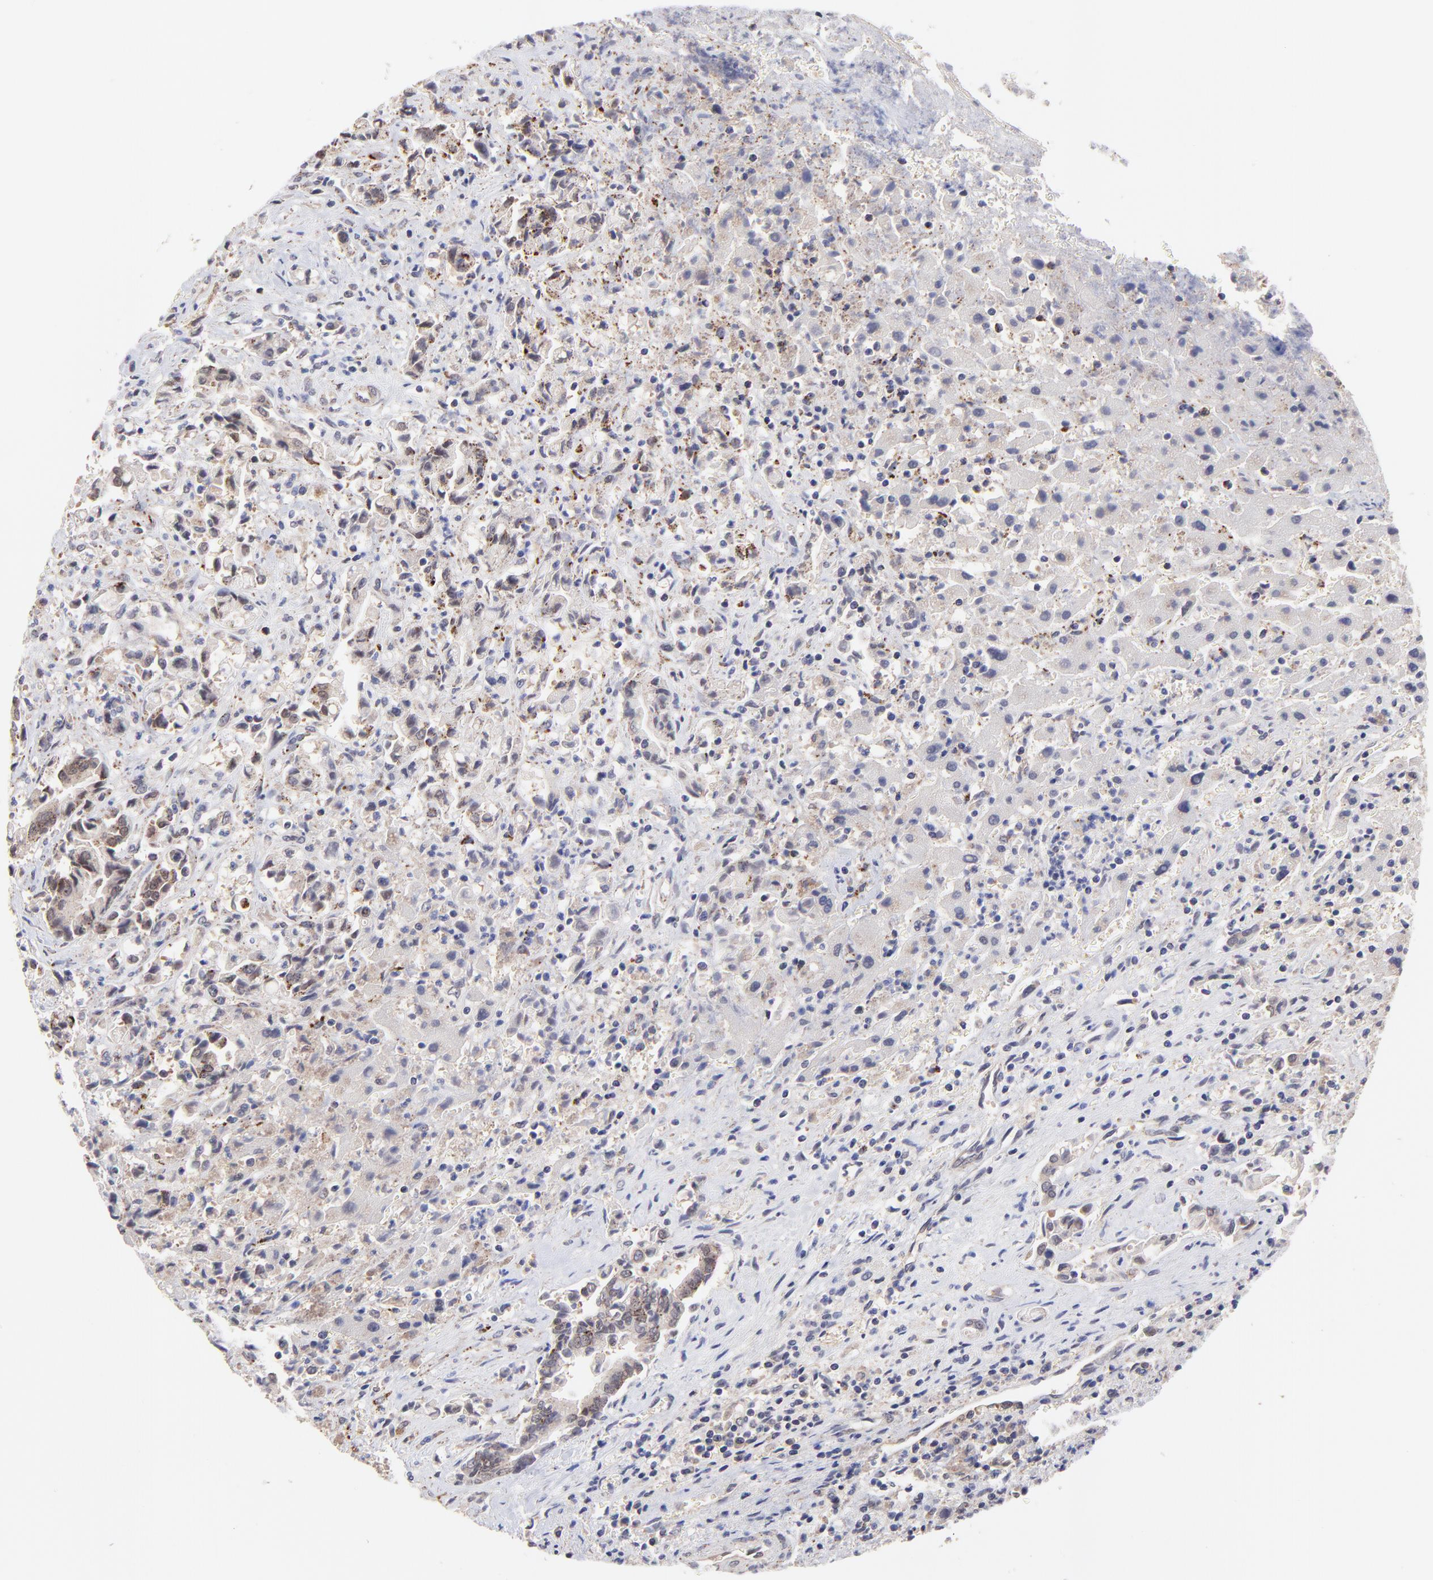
{"staining": {"intensity": "weak", "quantity": ">75%", "location": "cytoplasmic/membranous"}, "tissue": "liver cancer", "cell_type": "Tumor cells", "image_type": "cancer", "snomed": [{"axis": "morphology", "description": "Cholangiocarcinoma"}, {"axis": "topography", "description": "Liver"}], "caption": "Immunohistochemical staining of human liver cancer (cholangiocarcinoma) shows low levels of weak cytoplasmic/membranous protein staining in approximately >75% of tumor cells. (IHC, brightfield microscopy, high magnification).", "gene": "ZNF747", "patient": {"sex": "male", "age": 57}}